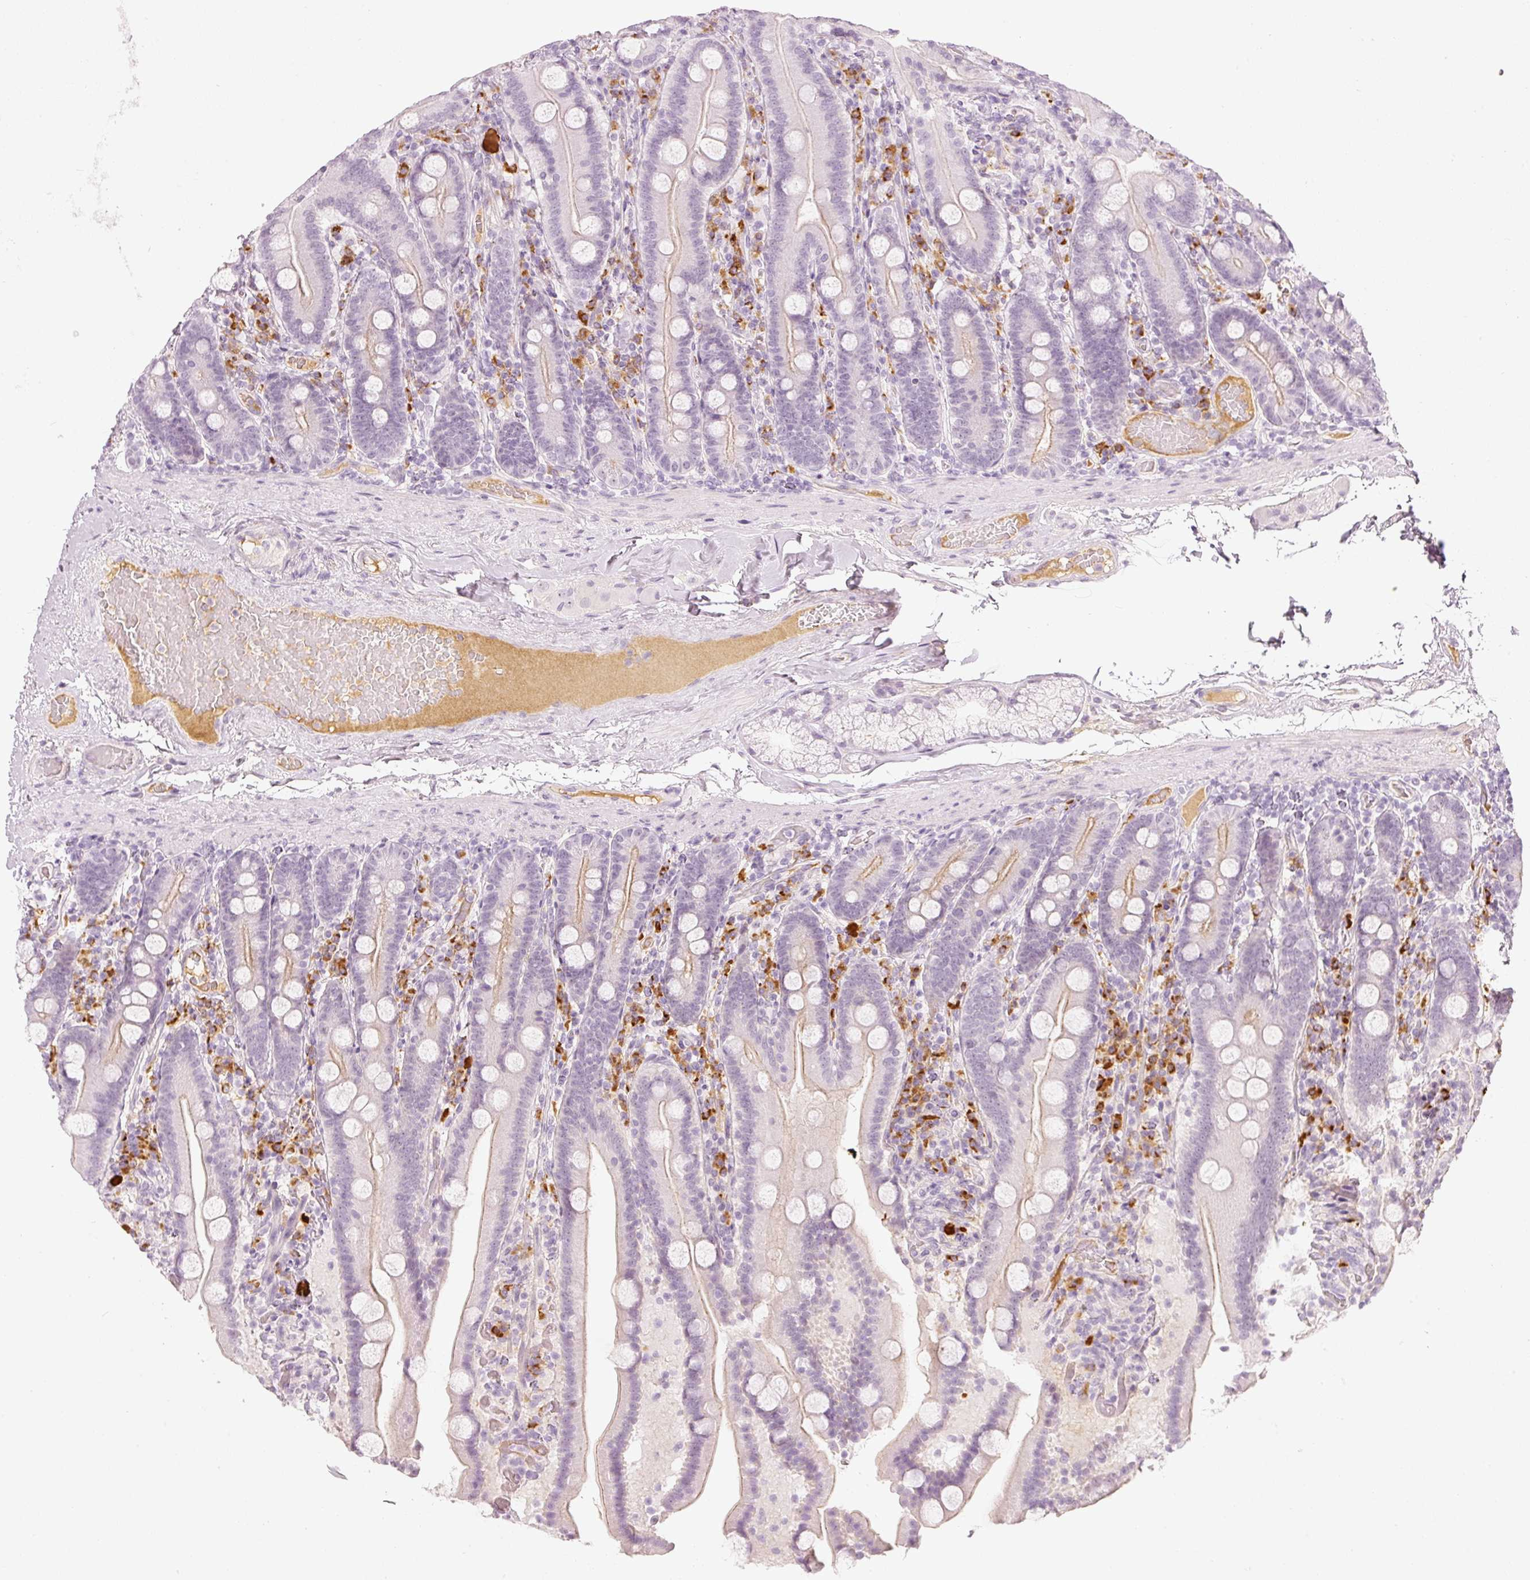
{"staining": {"intensity": "weak", "quantity": "<25%", "location": "cytoplasmic/membranous"}, "tissue": "duodenum", "cell_type": "Glandular cells", "image_type": "normal", "snomed": [{"axis": "morphology", "description": "Normal tissue, NOS"}, {"axis": "topography", "description": "Duodenum"}], "caption": "An image of human duodenum is negative for staining in glandular cells. (Brightfield microscopy of DAB (3,3'-diaminobenzidine) immunohistochemistry (IHC) at high magnification).", "gene": "VCAM1", "patient": {"sex": "male", "age": 55}}